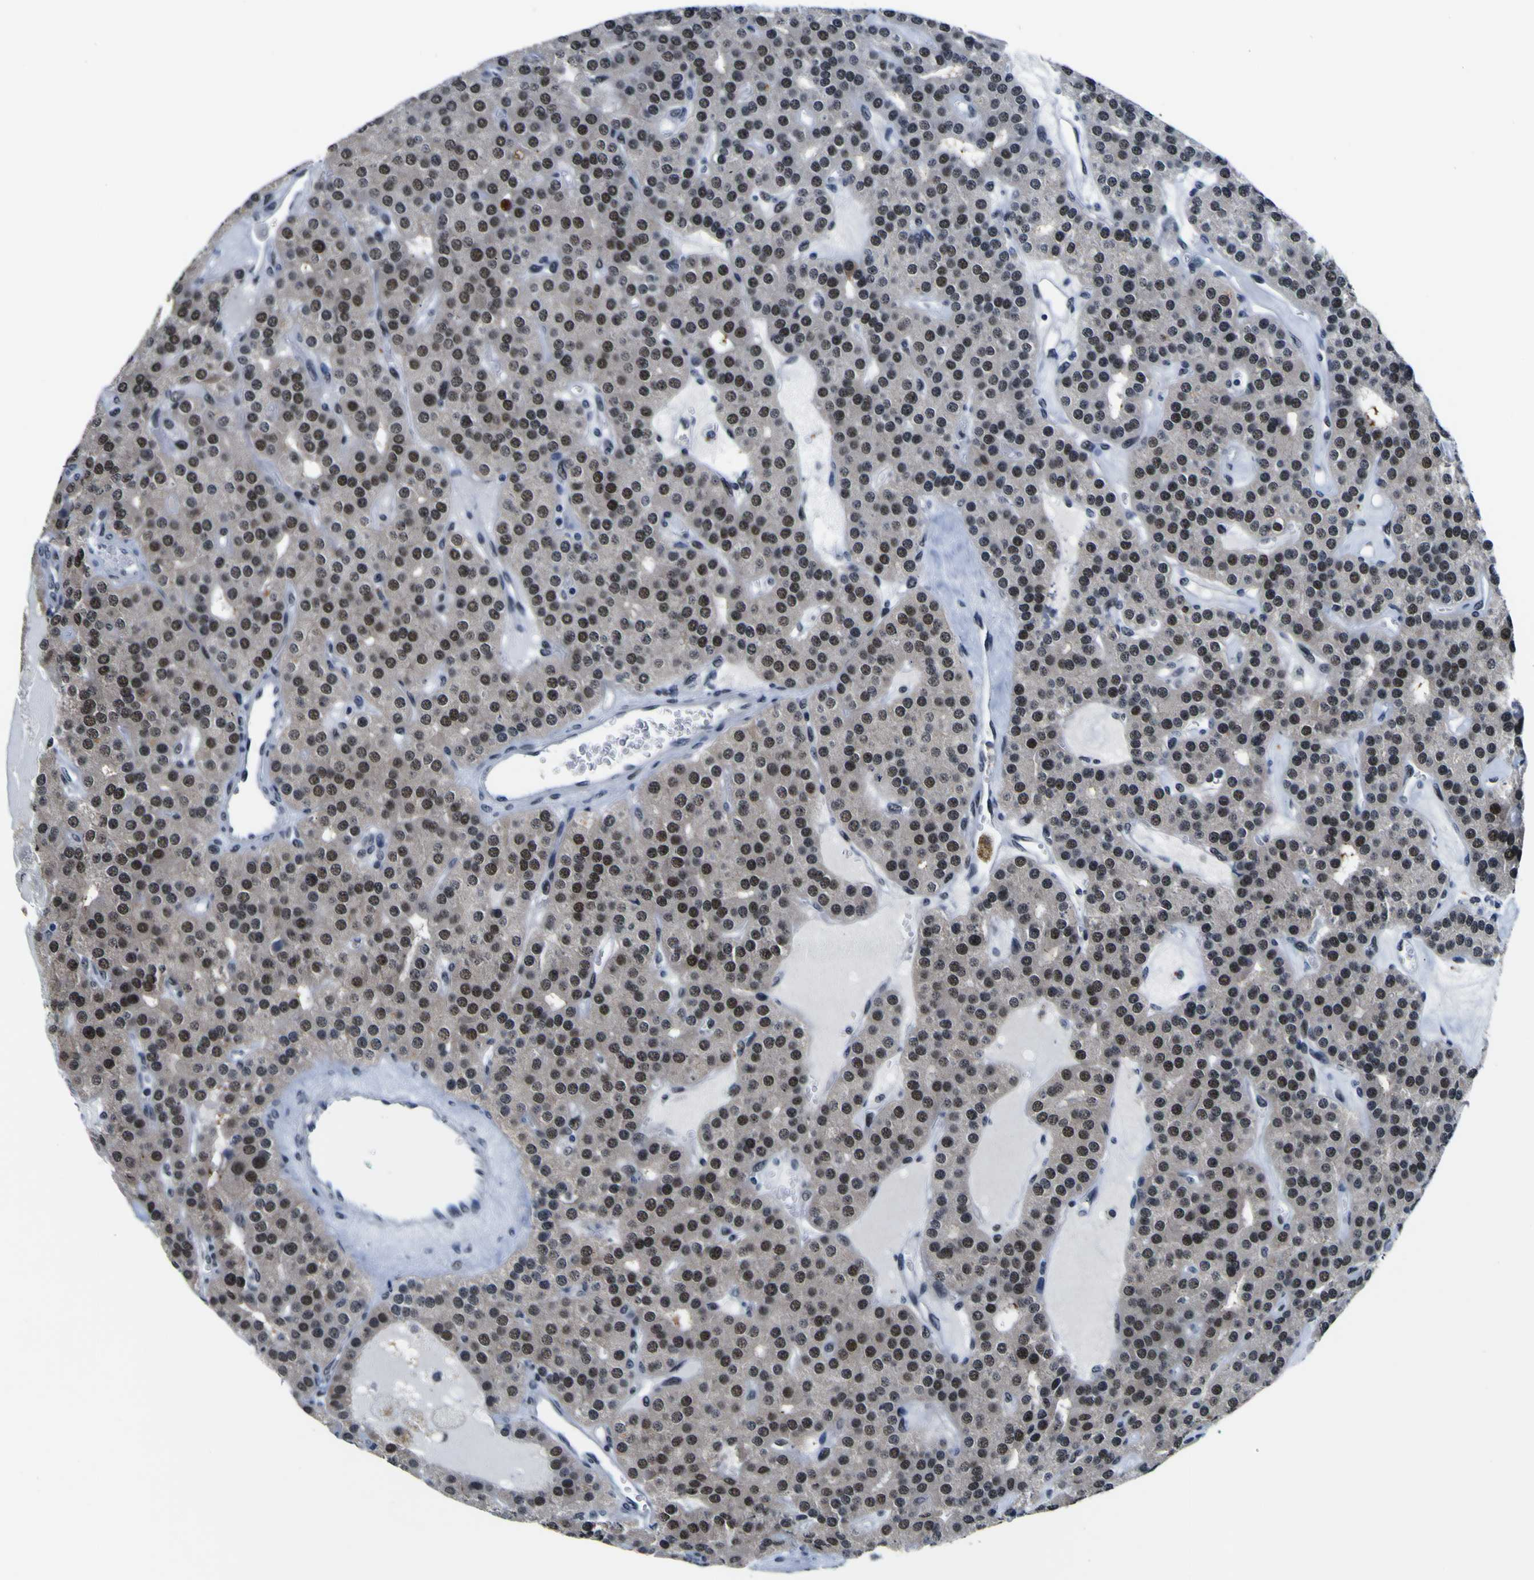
{"staining": {"intensity": "moderate", "quantity": ">75%", "location": "nuclear"}, "tissue": "parathyroid gland", "cell_type": "Glandular cells", "image_type": "normal", "snomed": [{"axis": "morphology", "description": "Normal tissue, NOS"}, {"axis": "morphology", "description": "Adenoma, NOS"}, {"axis": "topography", "description": "Parathyroid gland"}], "caption": "The image displays staining of normal parathyroid gland, revealing moderate nuclear protein positivity (brown color) within glandular cells. The staining was performed using DAB (3,3'-diaminobenzidine), with brown indicating positive protein expression. Nuclei are stained blue with hematoxylin.", "gene": "CUL4B", "patient": {"sex": "female", "age": 86}}